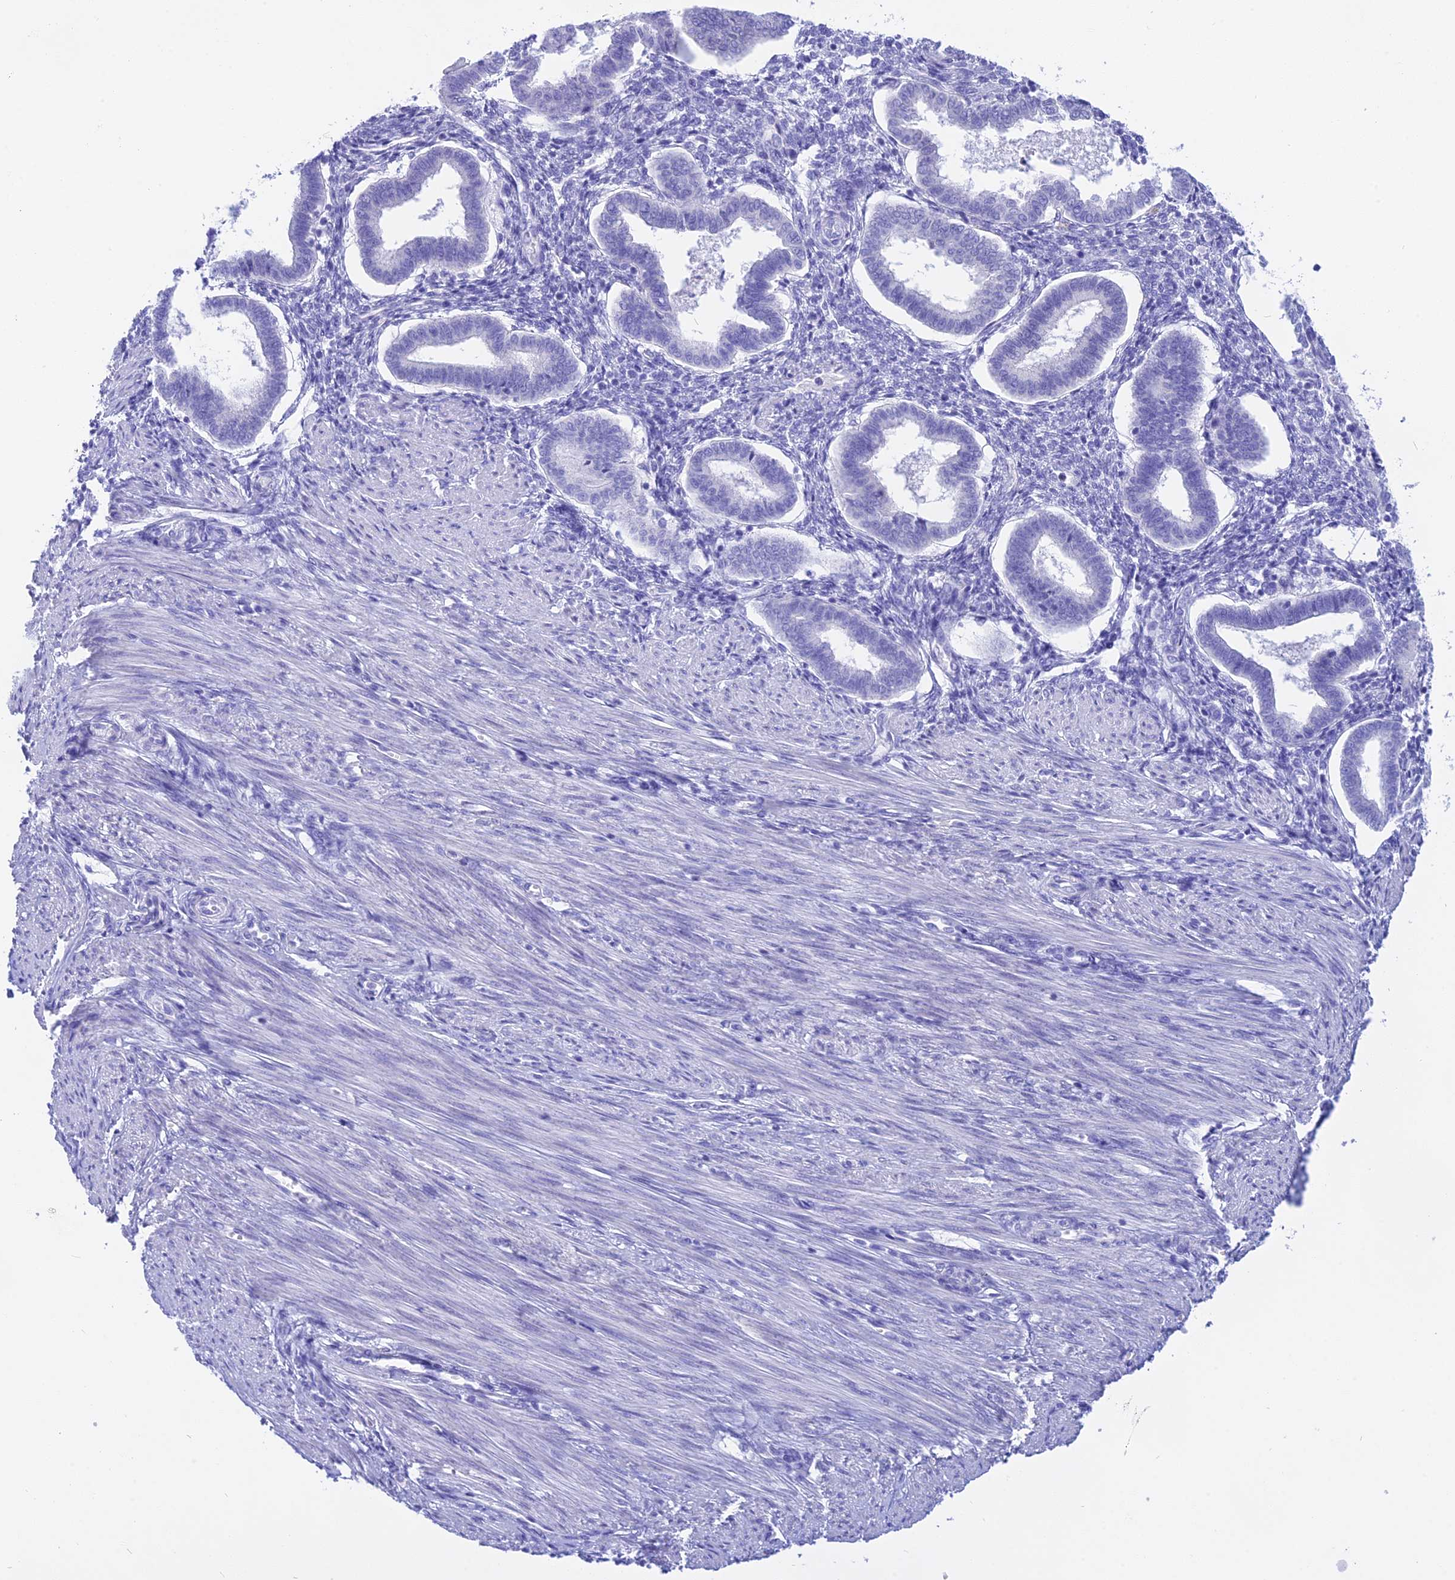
{"staining": {"intensity": "negative", "quantity": "none", "location": "none"}, "tissue": "endometrium", "cell_type": "Cells in endometrial stroma", "image_type": "normal", "snomed": [{"axis": "morphology", "description": "Normal tissue, NOS"}, {"axis": "topography", "description": "Endometrium"}], "caption": "Benign endometrium was stained to show a protein in brown. There is no significant staining in cells in endometrial stroma. (Brightfield microscopy of DAB IHC at high magnification).", "gene": "ISCA1", "patient": {"sex": "female", "age": 24}}